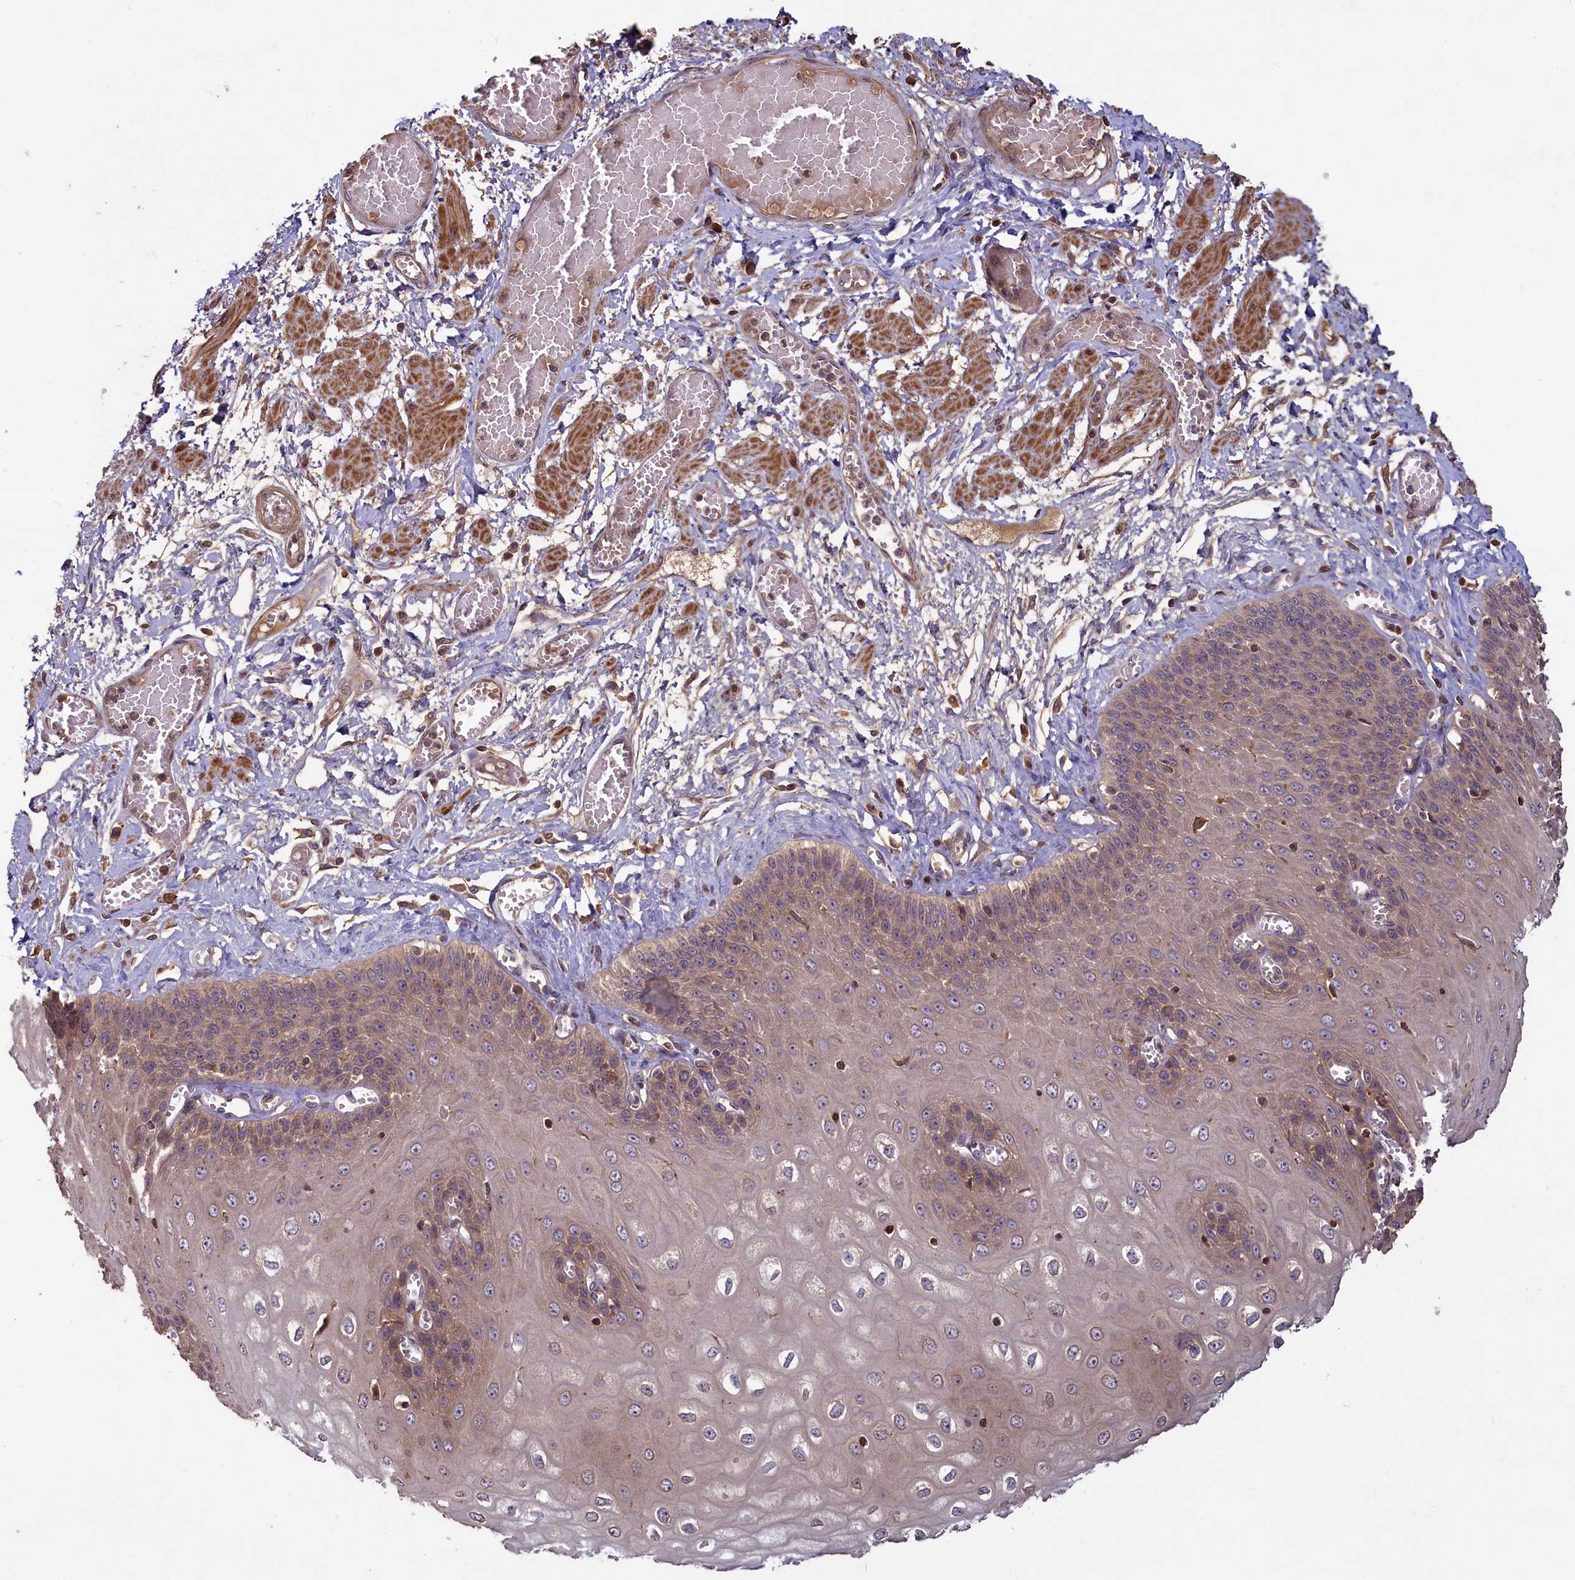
{"staining": {"intensity": "moderate", "quantity": ">75%", "location": "cytoplasmic/membranous"}, "tissue": "esophagus", "cell_type": "Squamous epithelial cells", "image_type": "normal", "snomed": [{"axis": "morphology", "description": "Normal tissue, NOS"}, {"axis": "topography", "description": "Esophagus"}], "caption": "Benign esophagus was stained to show a protein in brown. There is medium levels of moderate cytoplasmic/membranous staining in about >75% of squamous epithelial cells. The protein is stained brown, and the nuclei are stained in blue (DAB IHC with brightfield microscopy, high magnification).", "gene": "NUDT6", "patient": {"sex": "male", "age": 60}}